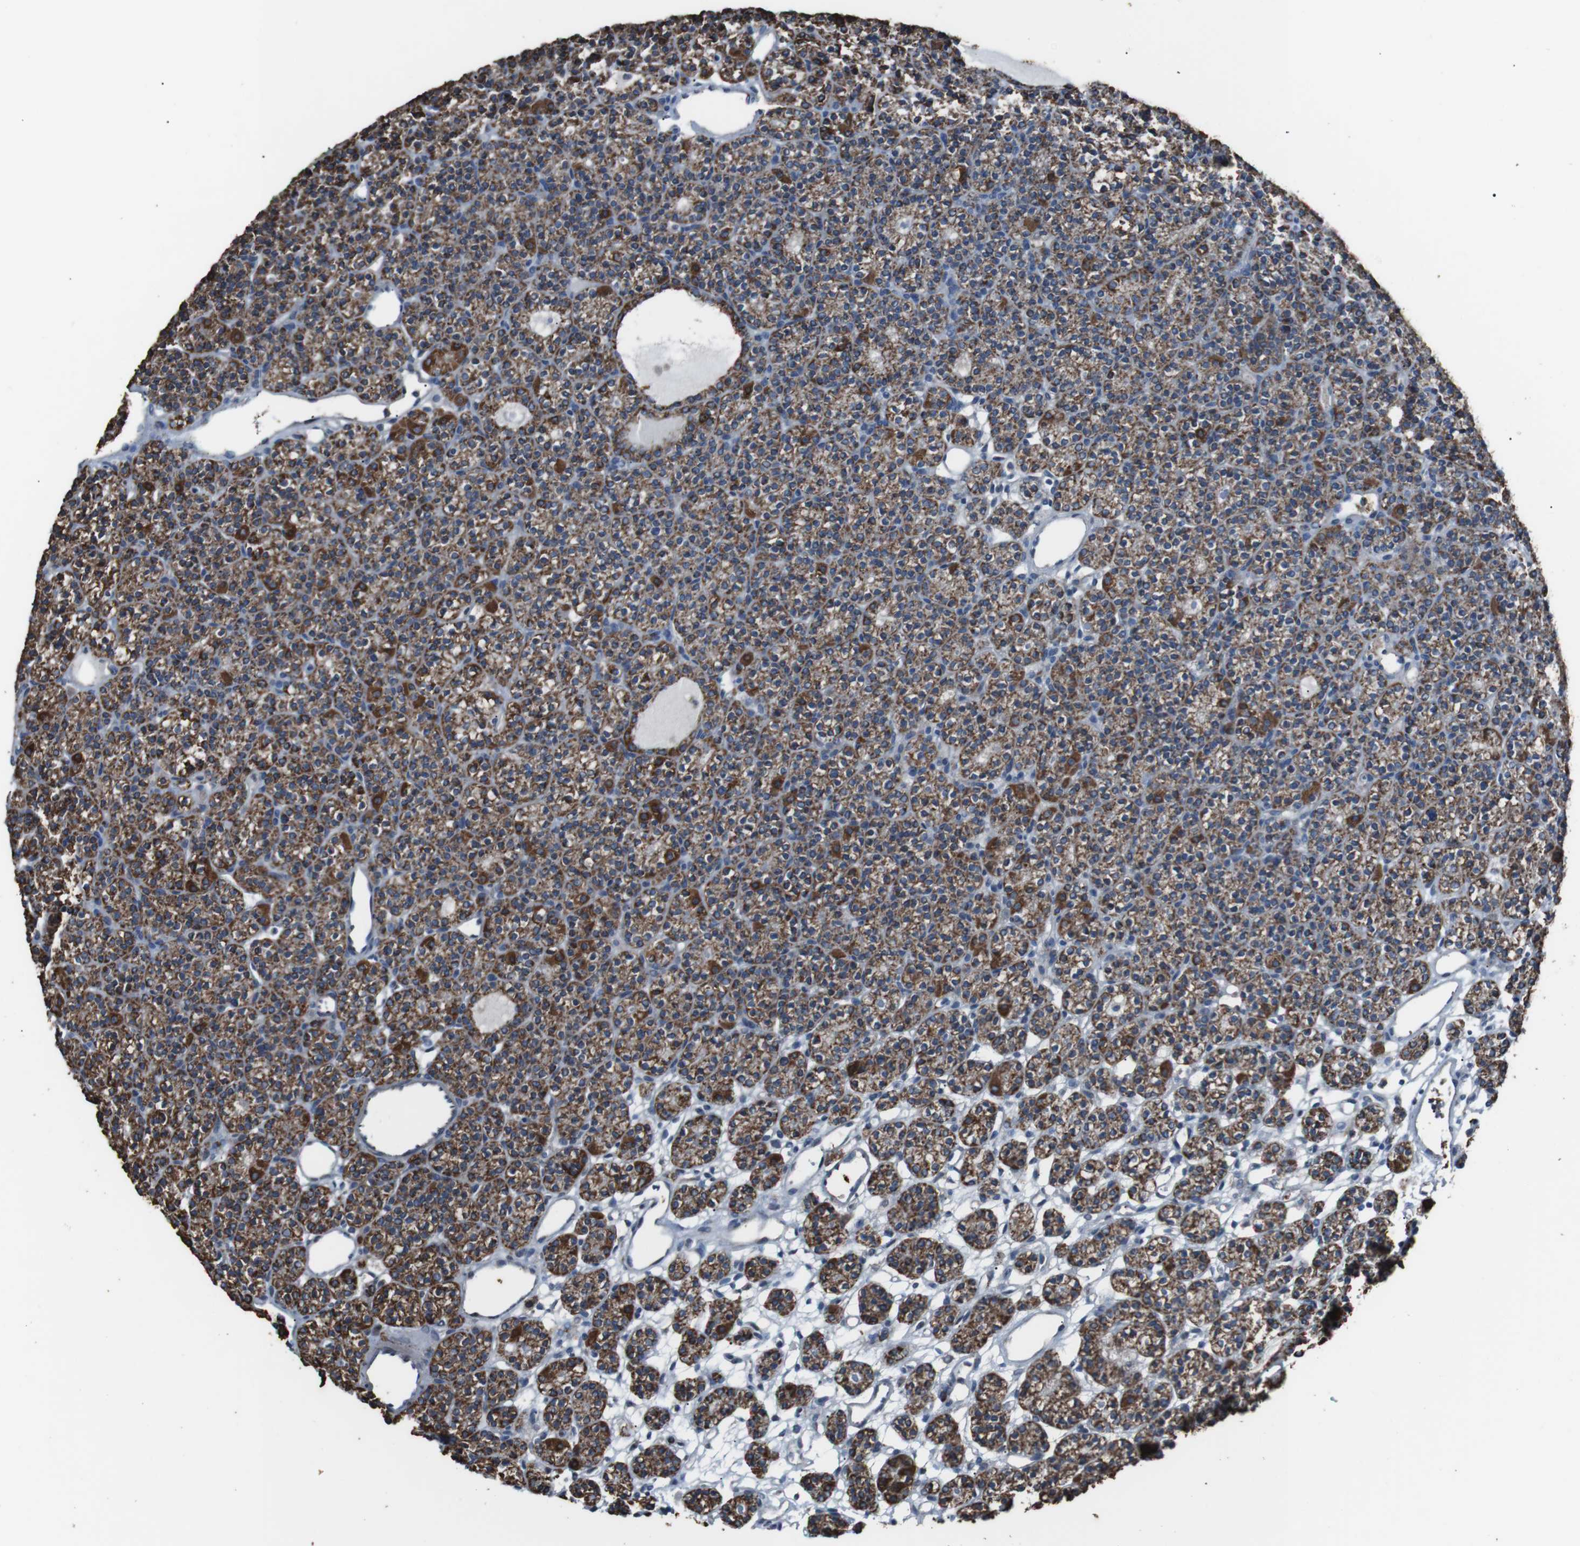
{"staining": {"intensity": "strong", "quantity": ">75%", "location": "cytoplasmic/membranous"}, "tissue": "parathyroid gland", "cell_type": "Glandular cells", "image_type": "normal", "snomed": [{"axis": "morphology", "description": "Normal tissue, NOS"}, {"axis": "morphology", "description": "Adenoma, NOS"}, {"axis": "topography", "description": "Parathyroid gland"}], "caption": "Immunohistochemistry of benign parathyroid gland reveals high levels of strong cytoplasmic/membranous staining in about >75% of glandular cells. The protein of interest is shown in brown color, while the nuclei are stained blue.", "gene": "CISD2", "patient": {"sex": "female", "age": 64}}